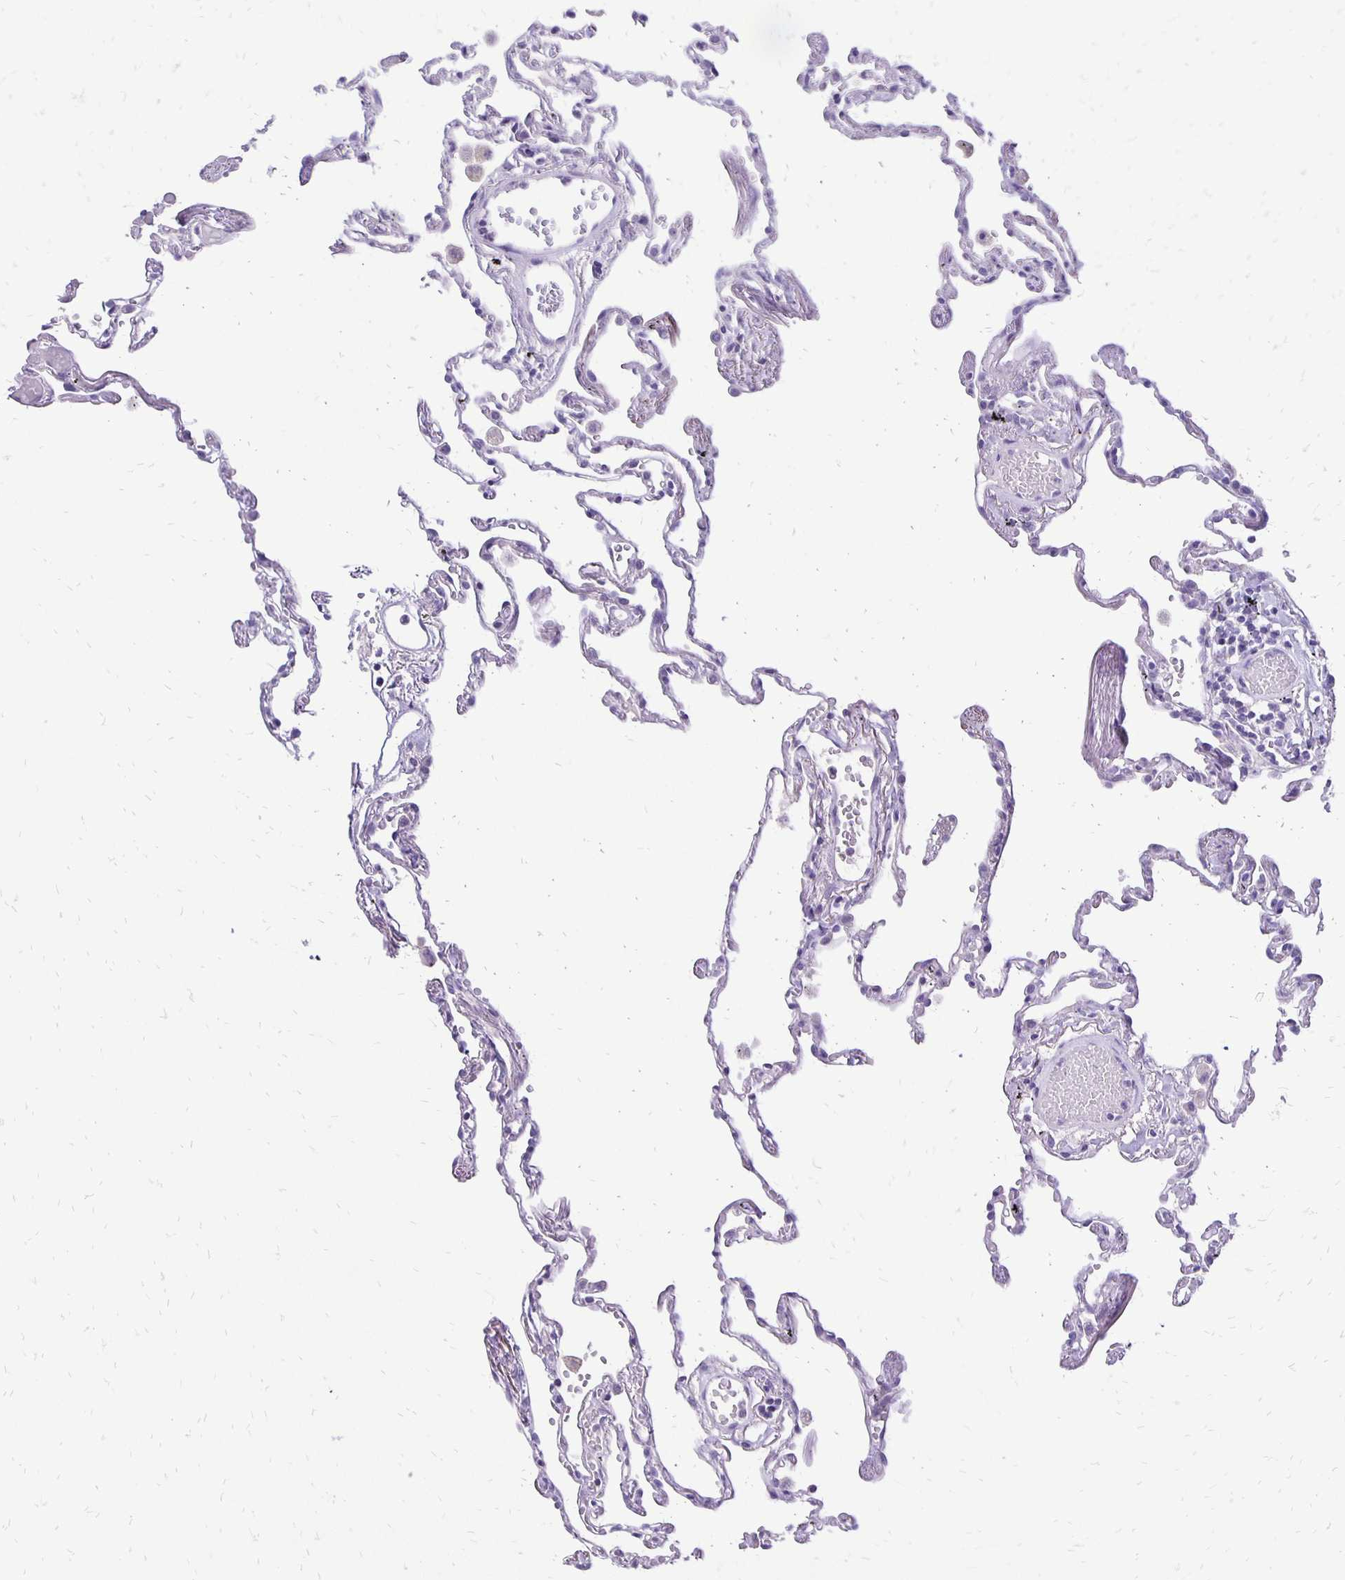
{"staining": {"intensity": "negative", "quantity": "none", "location": "none"}, "tissue": "lung", "cell_type": "Alveolar cells", "image_type": "normal", "snomed": [{"axis": "morphology", "description": "Normal tissue, NOS"}, {"axis": "topography", "description": "Lung"}], "caption": "Protein analysis of normal lung exhibits no significant staining in alveolar cells. (Brightfield microscopy of DAB (3,3'-diaminobenzidine) immunohistochemistry at high magnification).", "gene": "ANKRD45", "patient": {"sex": "female", "age": 67}}